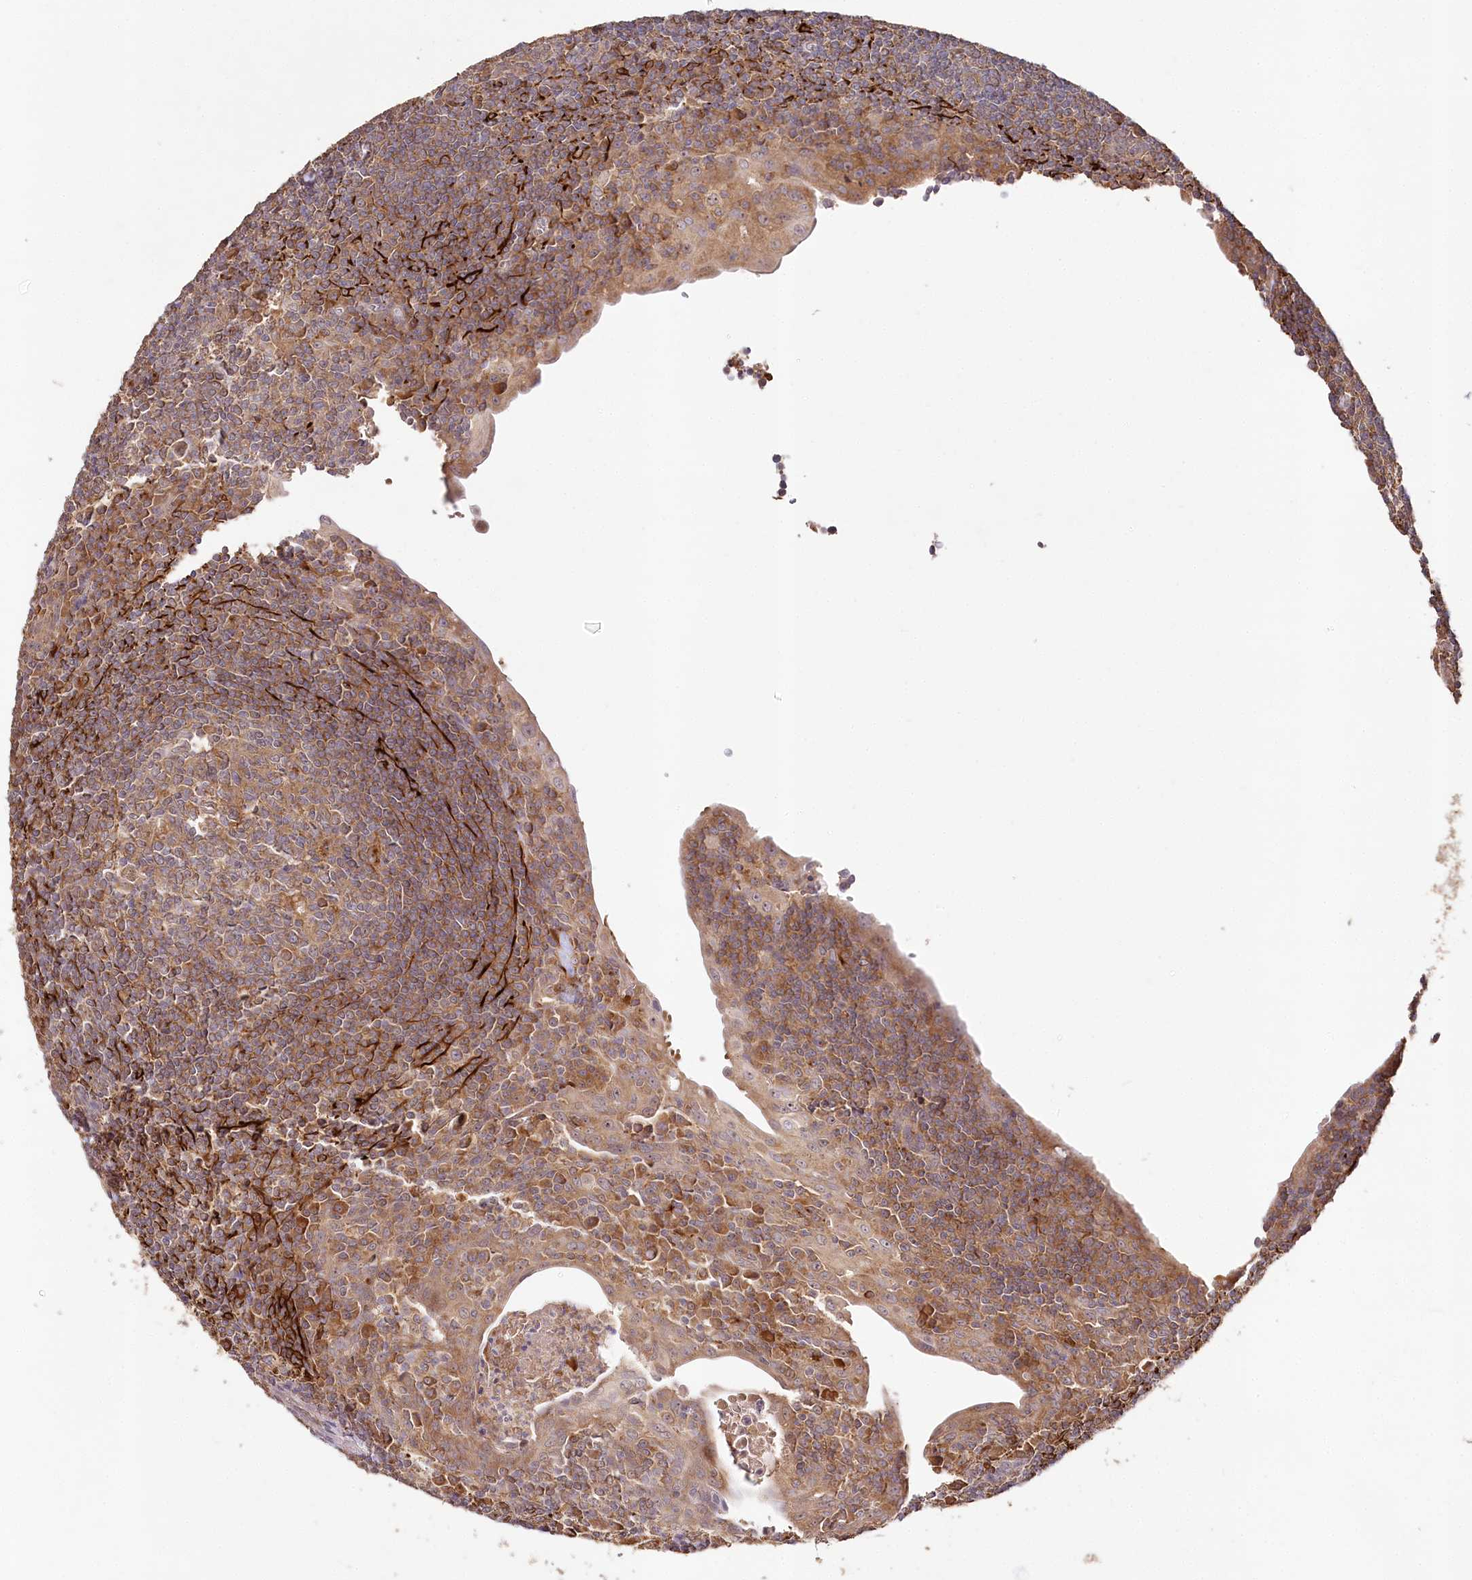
{"staining": {"intensity": "moderate", "quantity": ">75%", "location": "cytoplasmic/membranous"}, "tissue": "tonsil", "cell_type": "Germinal center cells", "image_type": "normal", "snomed": [{"axis": "morphology", "description": "Normal tissue, NOS"}, {"axis": "topography", "description": "Tonsil"}], "caption": "Tonsil stained with IHC exhibits moderate cytoplasmic/membranous expression in approximately >75% of germinal center cells. The protein of interest is stained brown, and the nuclei are stained in blue (DAB (3,3'-diaminobenzidine) IHC with brightfield microscopy, high magnification).", "gene": "DMXL1", "patient": {"sex": "male", "age": 37}}